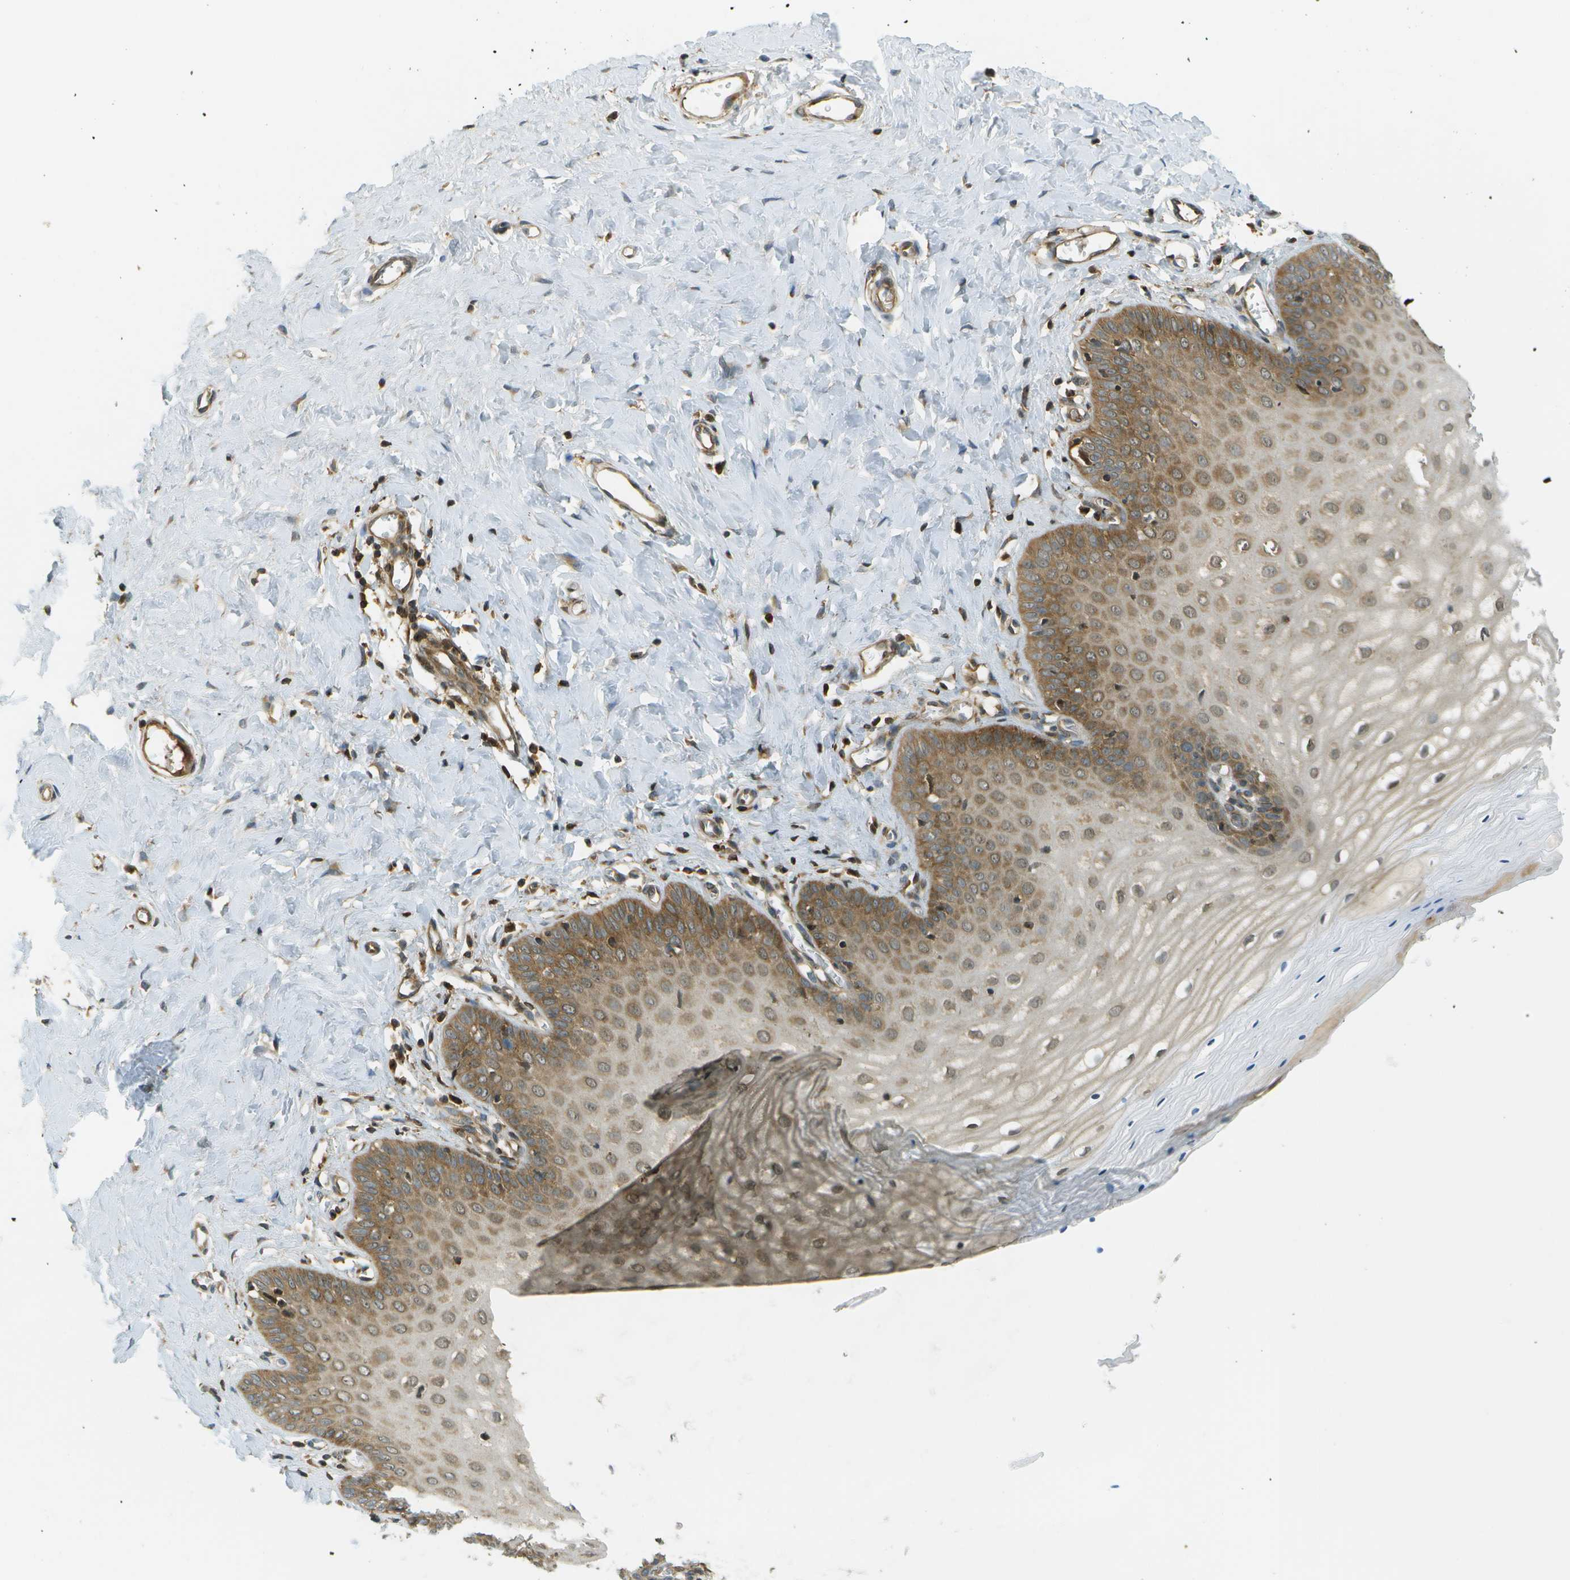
{"staining": {"intensity": "strong", "quantity": ">75%", "location": "cytoplasmic/membranous"}, "tissue": "cervix", "cell_type": "Glandular cells", "image_type": "normal", "snomed": [{"axis": "morphology", "description": "Normal tissue, NOS"}, {"axis": "topography", "description": "Cervix"}], "caption": "The image displays immunohistochemical staining of unremarkable cervix. There is strong cytoplasmic/membranous staining is appreciated in approximately >75% of glandular cells. (Brightfield microscopy of DAB IHC at high magnification).", "gene": "TMTC1", "patient": {"sex": "female", "age": 55}}